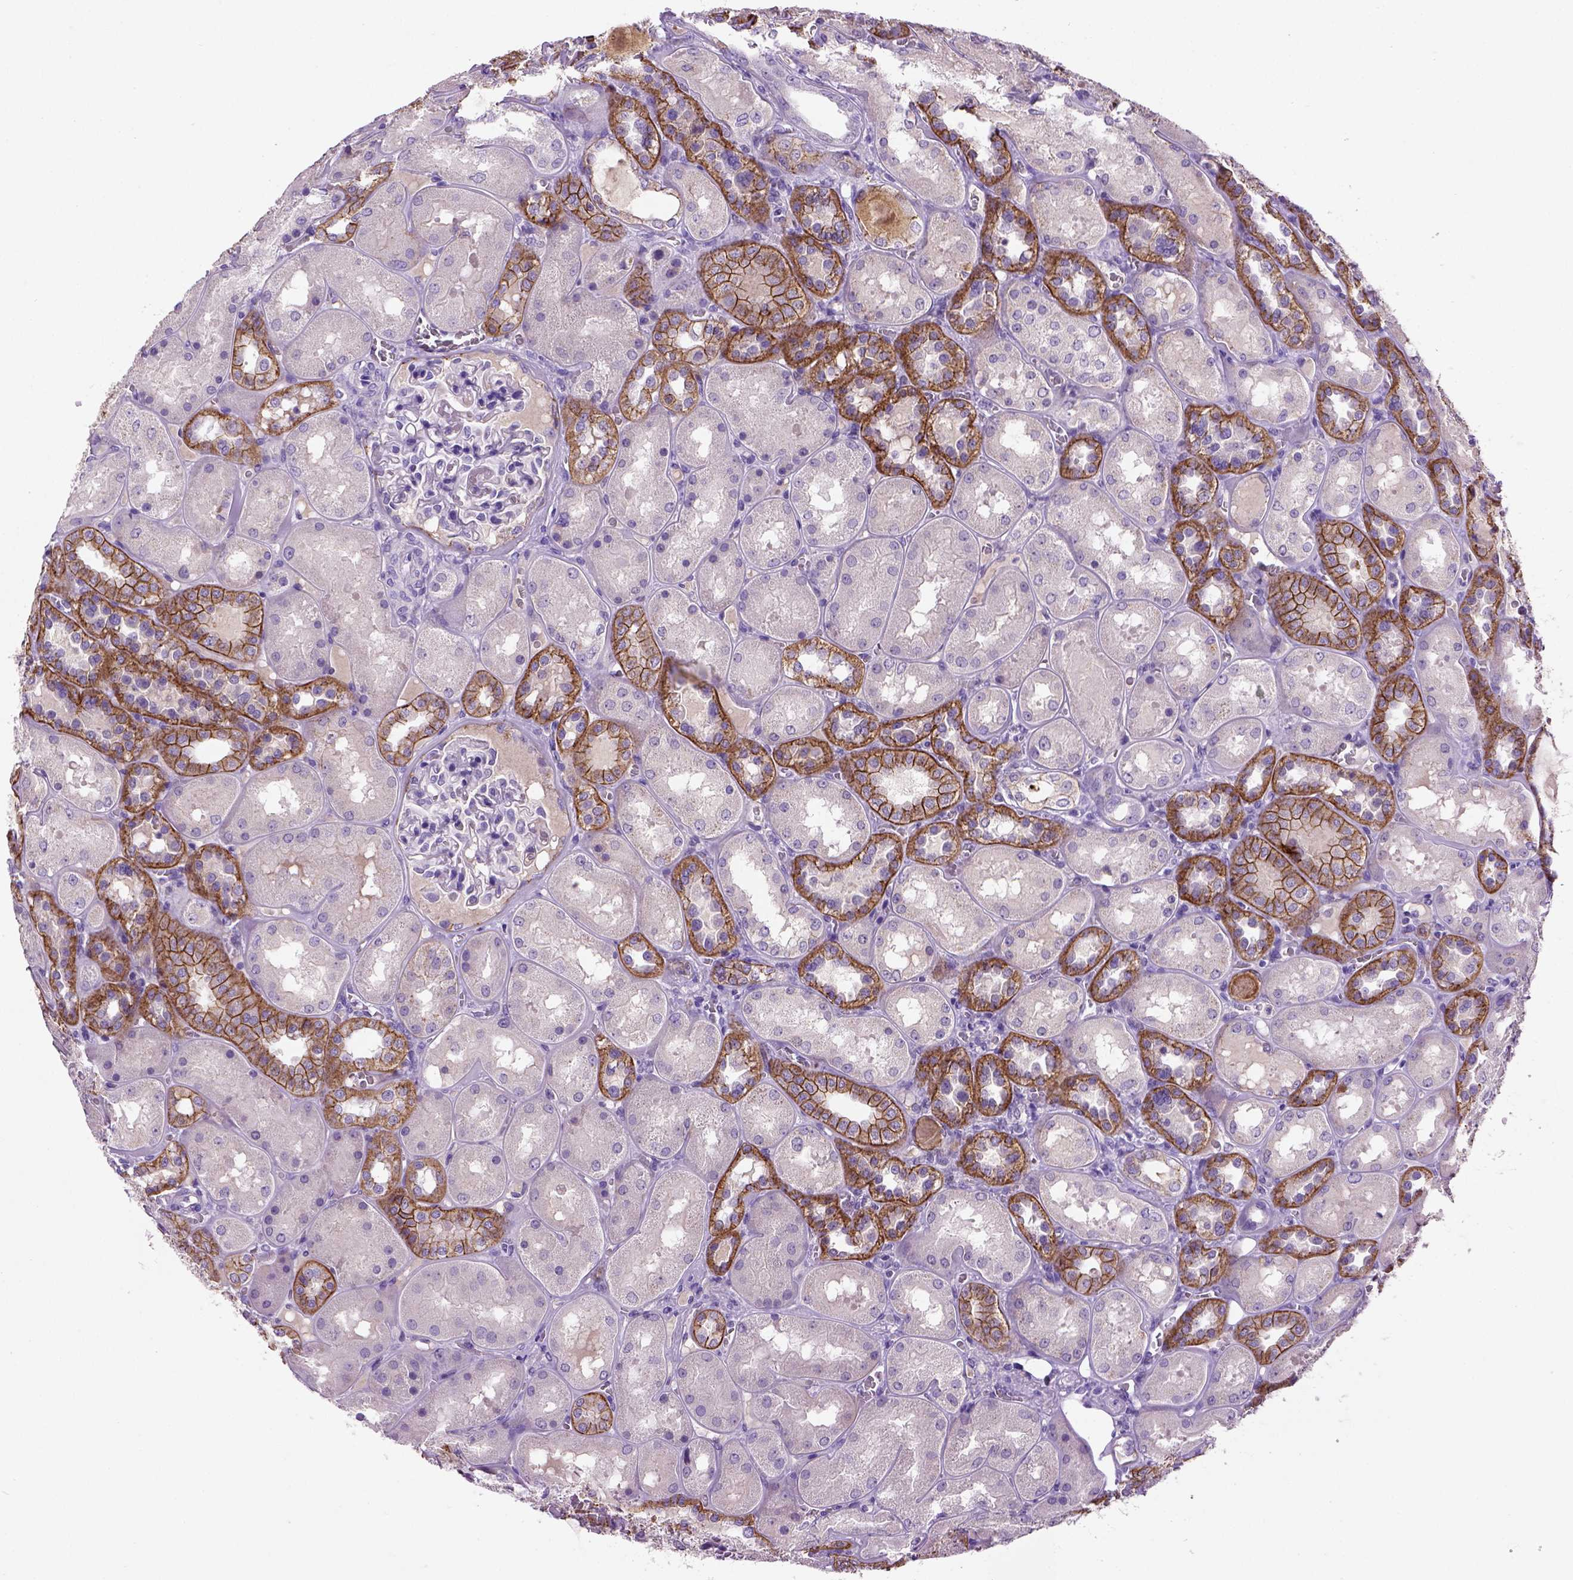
{"staining": {"intensity": "negative", "quantity": "none", "location": "none"}, "tissue": "kidney", "cell_type": "Cells in glomeruli", "image_type": "normal", "snomed": [{"axis": "morphology", "description": "Normal tissue, NOS"}, {"axis": "topography", "description": "Kidney"}], "caption": "Micrograph shows no significant protein positivity in cells in glomeruli of benign kidney.", "gene": "CDH1", "patient": {"sex": "male", "age": 73}}